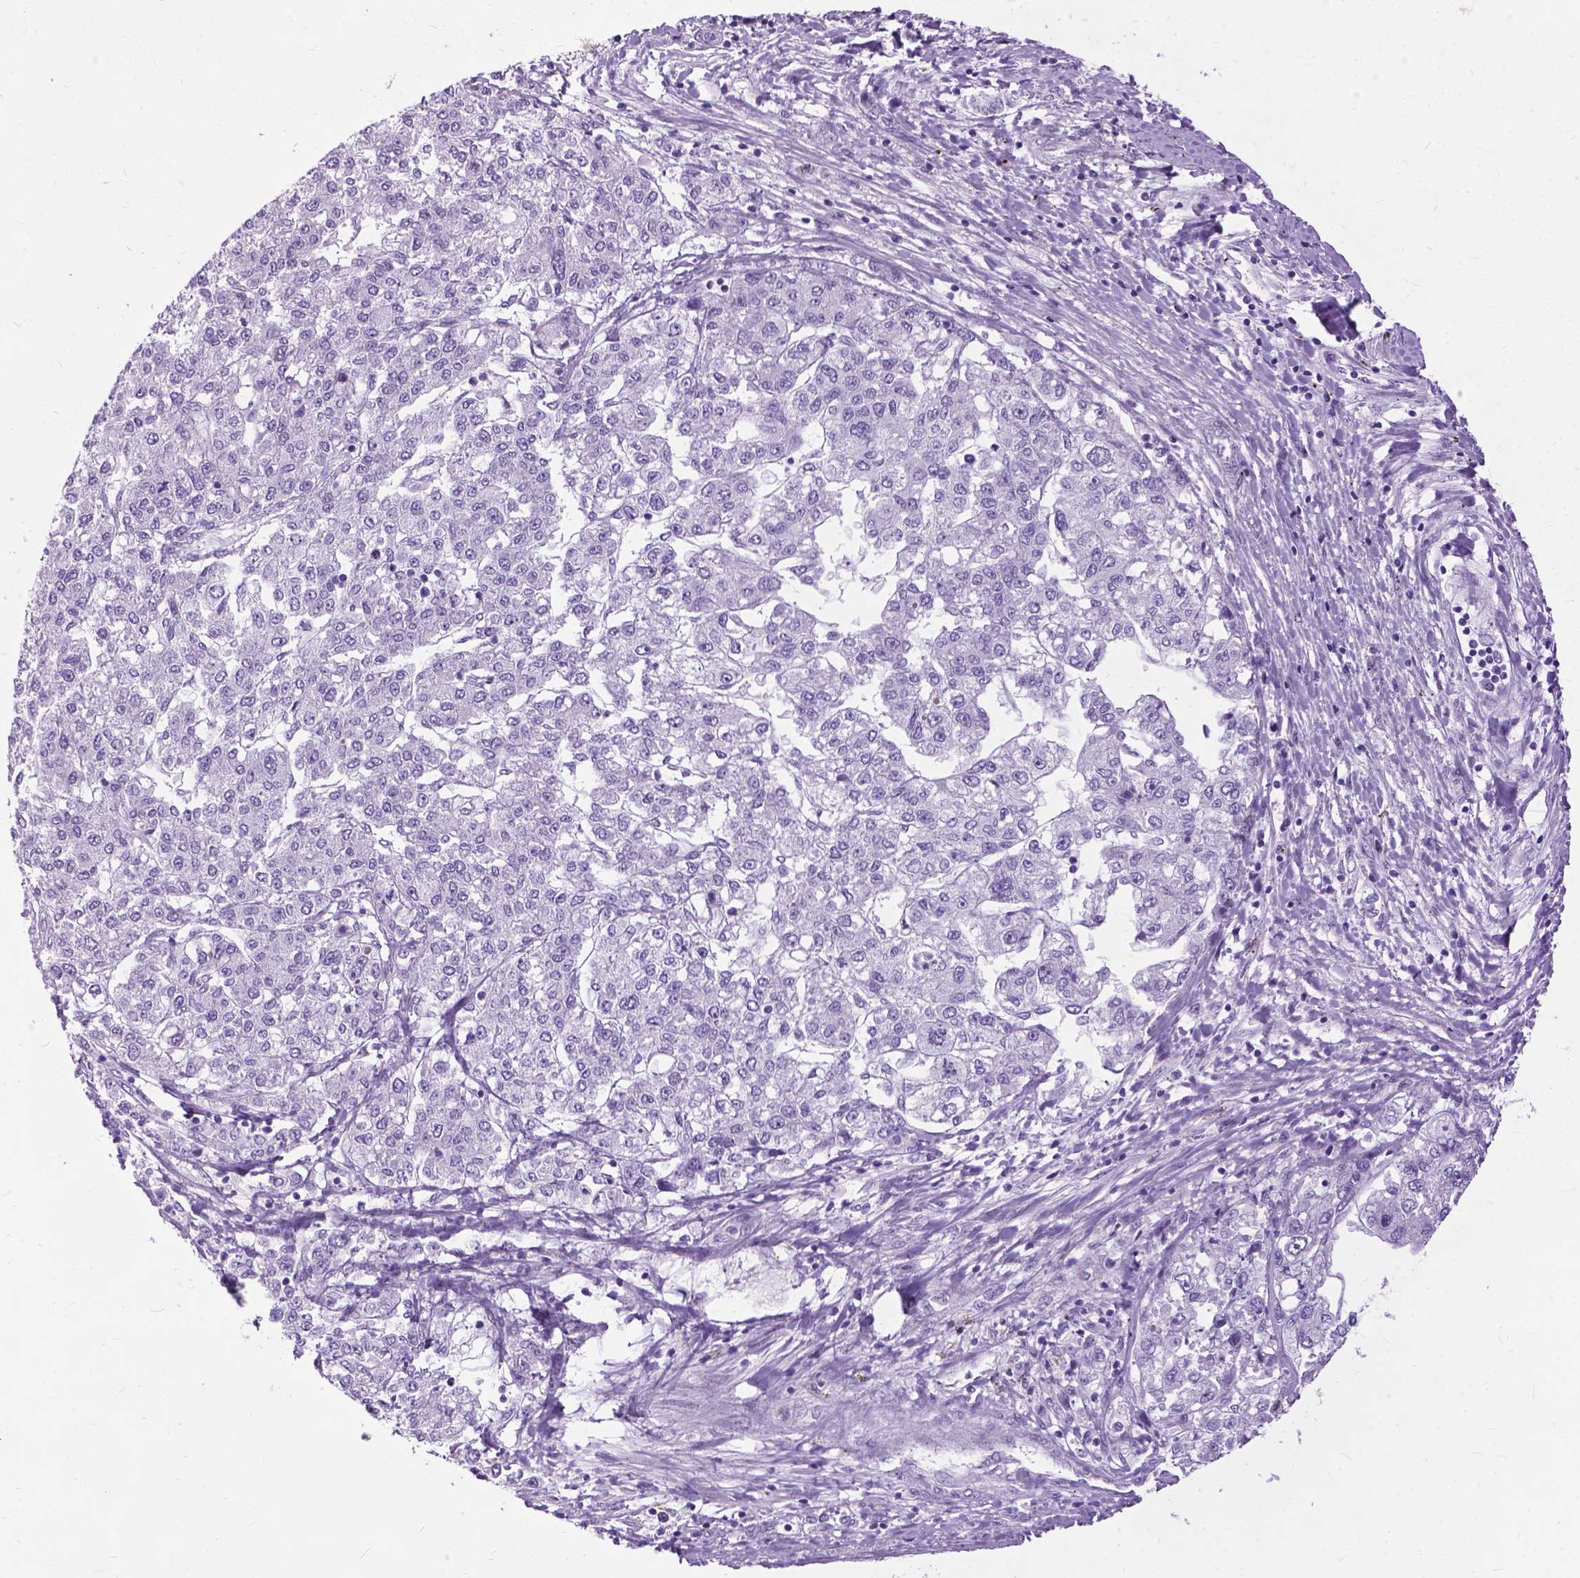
{"staining": {"intensity": "negative", "quantity": "none", "location": "none"}, "tissue": "liver cancer", "cell_type": "Tumor cells", "image_type": "cancer", "snomed": [{"axis": "morphology", "description": "Carcinoma, Hepatocellular, NOS"}, {"axis": "topography", "description": "Liver"}], "caption": "High power microscopy photomicrograph of an immunohistochemistry photomicrograph of liver cancer, revealing no significant positivity in tumor cells.", "gene": "PROB1", "patient": {"sex": "male", "age": 56}}